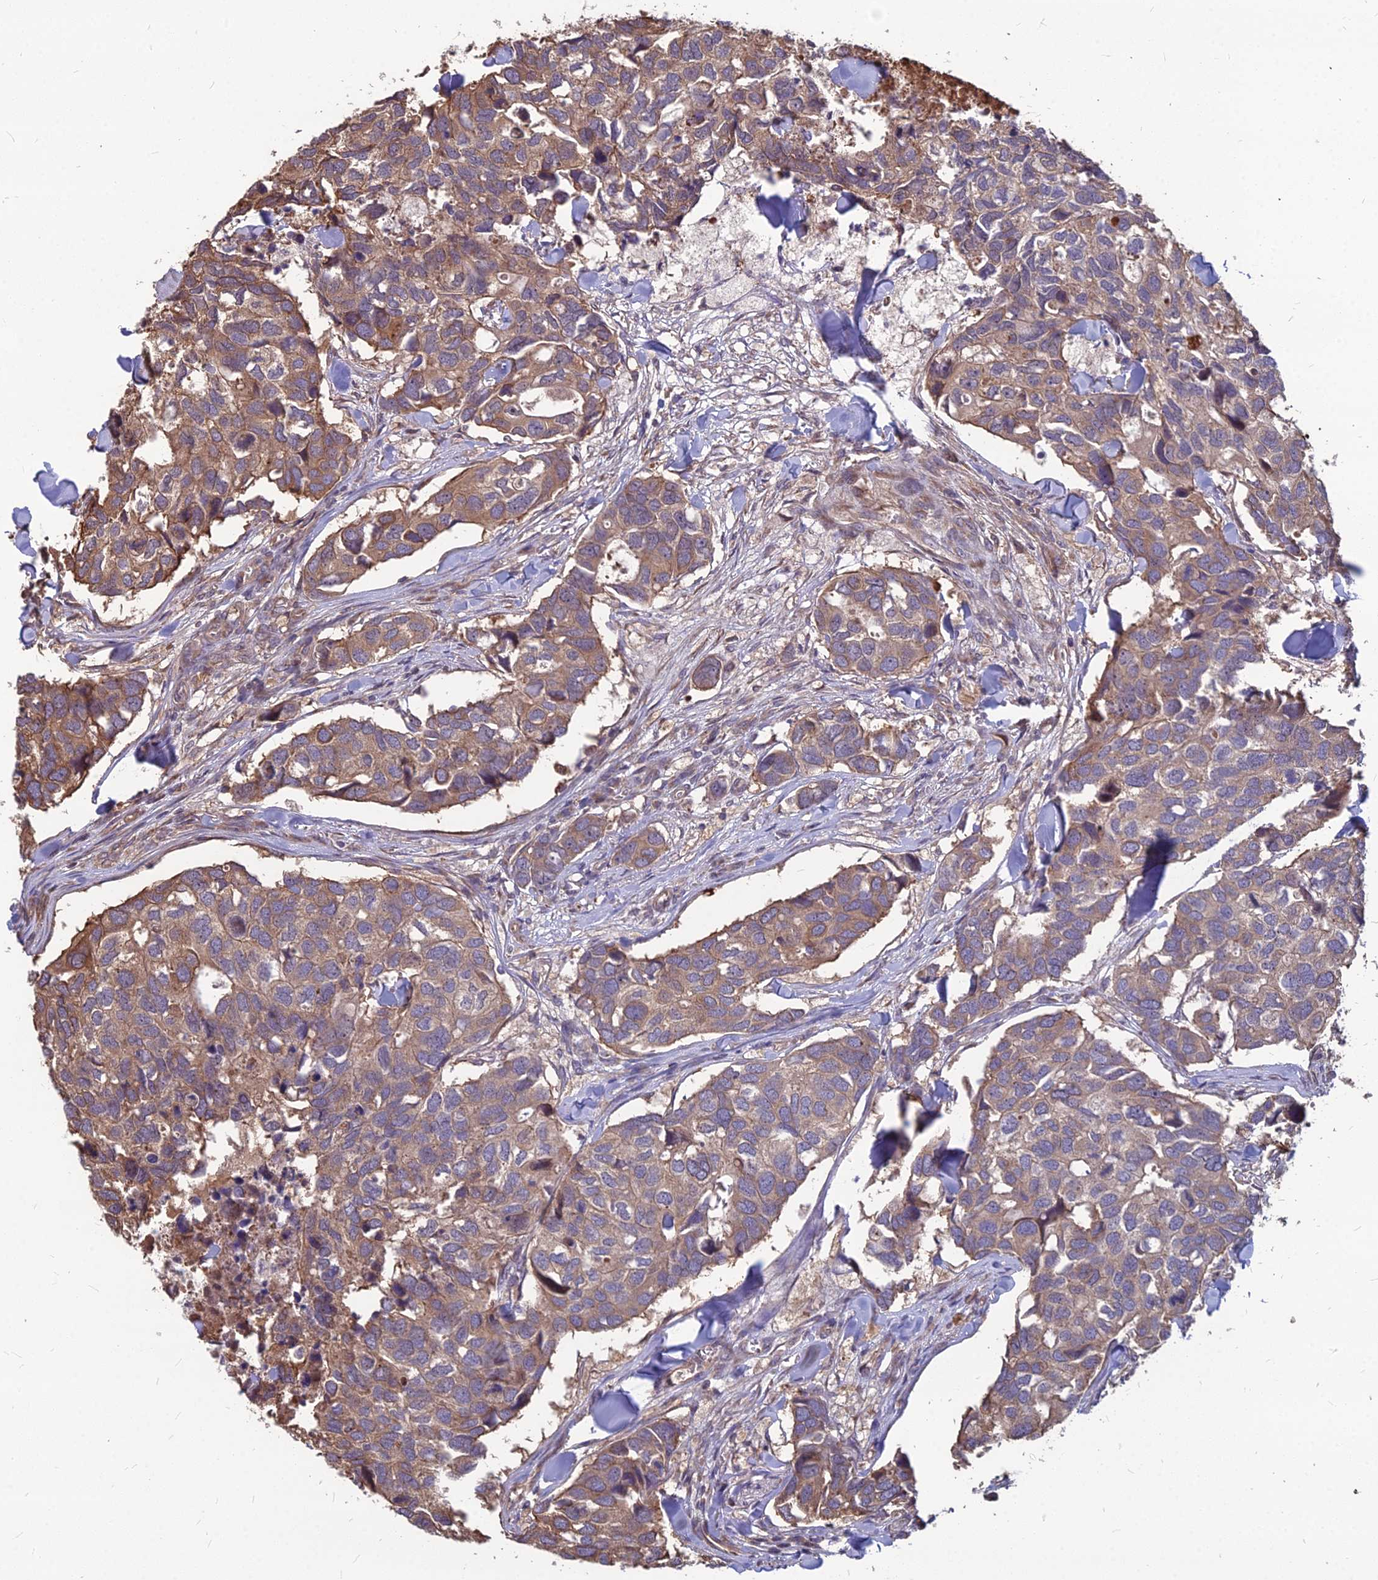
{"staining": {"intensity": "moderate", "quantity": ">75%", "location": "cytoplasmic/membranous"}, "tissue": "breast cancer", "cell_type": "Tumor cells", "image_type": "cancer", "snomed": [{"axis": "morphology", "description": "Duct carcinoma"}, {"axis": "topography", "description": "Breast"}], "caption": "Protein expression analysis of human breast cancer (intraductal carcinoma) reveals moderate cytoplasmic/membranous staining in about >75% of tumor cells.", "gene": "LSM6", "patient": {"sex": "female", "age": 83}}